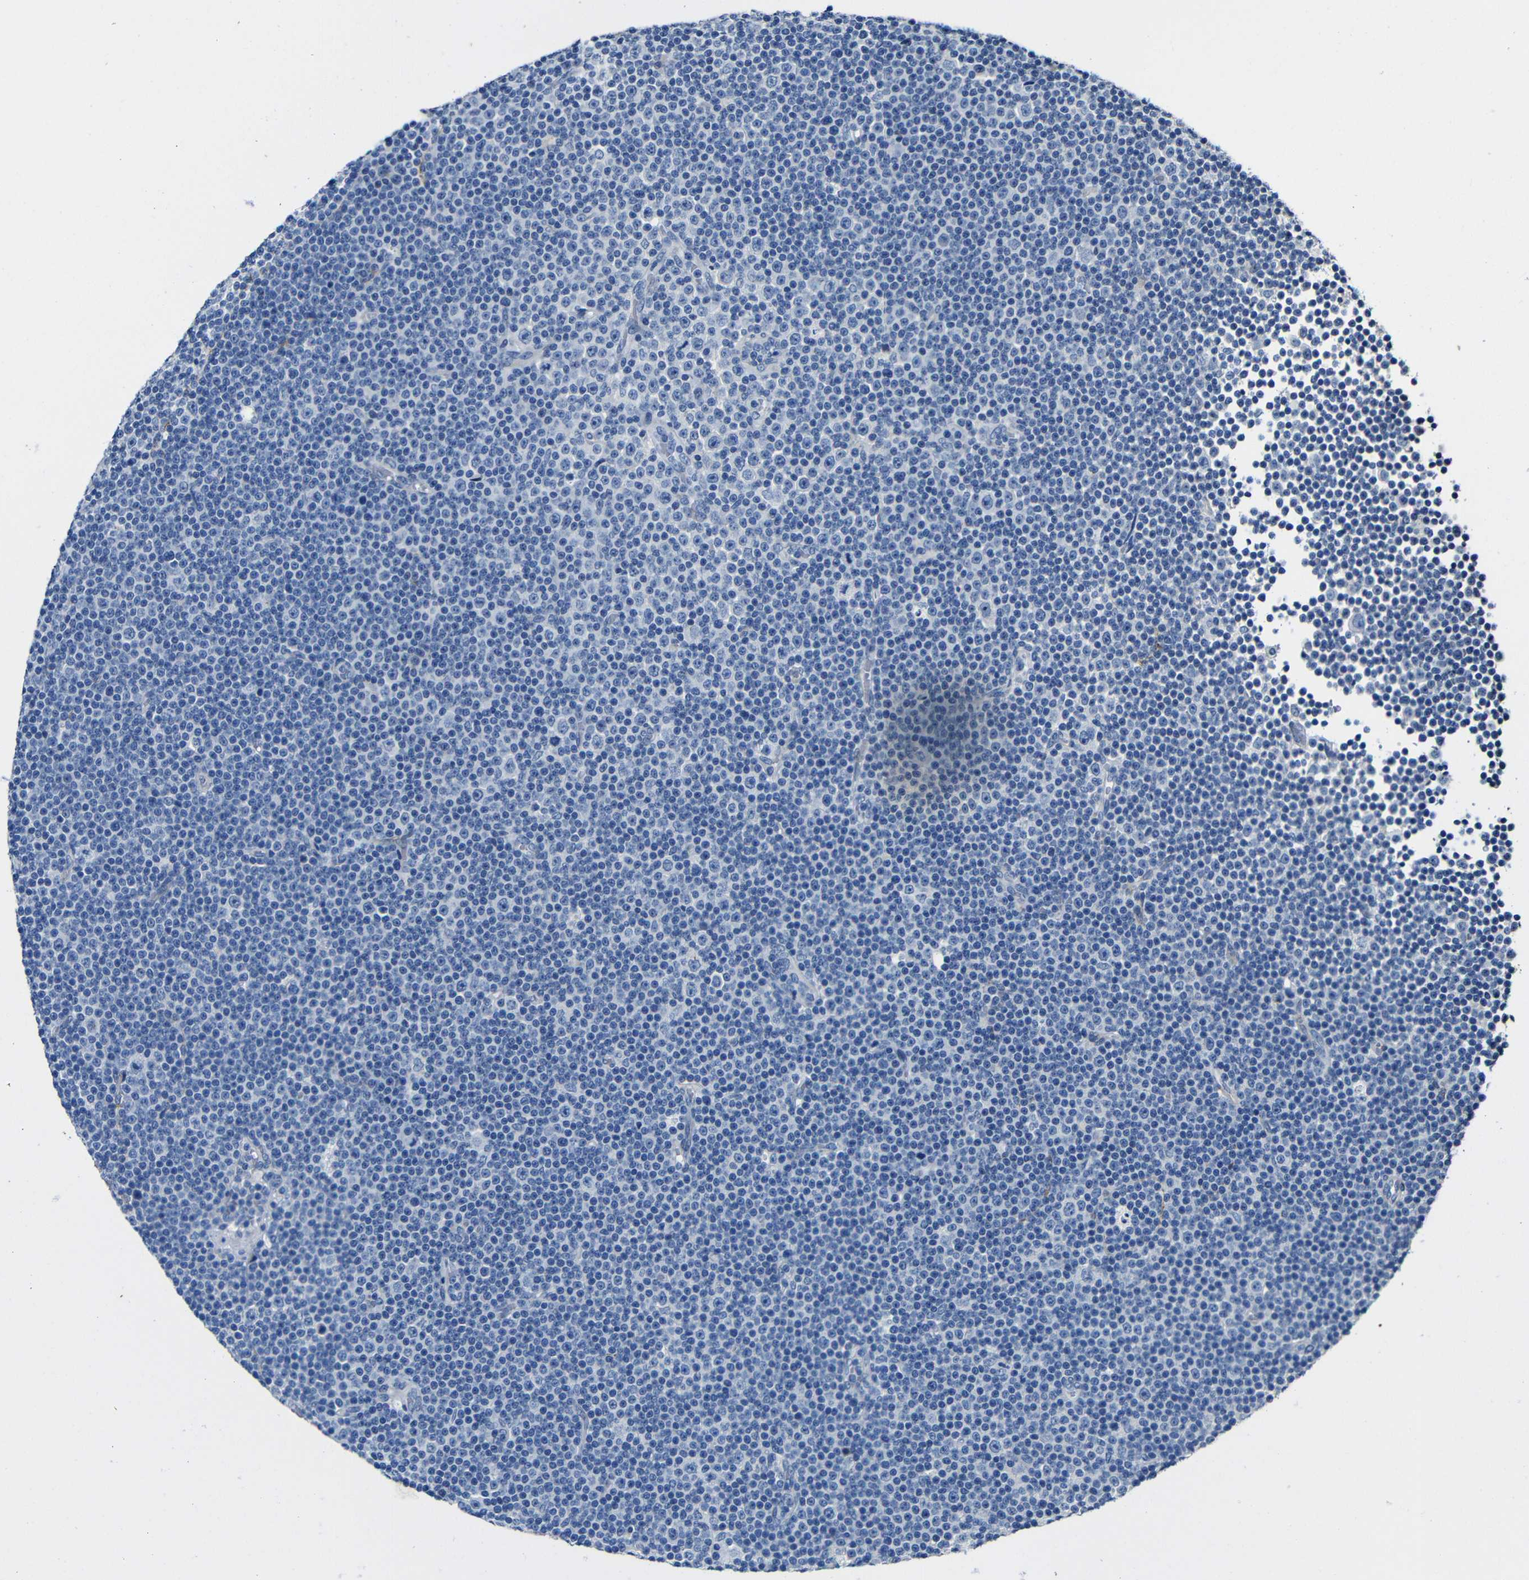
{"staining": {"intensity": "negative", "quantity": "none", "location": "none"}, "tissue": "lymphoma", "cell_type": "Tumor cells", "image_type": "cancer", "snomed": [{"axis": "morphology", "description": "Malignant lymphoma, non-Hodgkin's type, Low grade"}, {"axis": "topography", "description": "Lymph node"}], "caption": "A high-resolution photomicrograph shows immunohistochemistry staining of low-grade malignant lymphoma, non-Hodgkin's type, which reveals no significant positivity in tumor cells. Nuclei are stained in blue.", "gene": "ACKR2", "patient": {"sex": "female", "age": 67}}